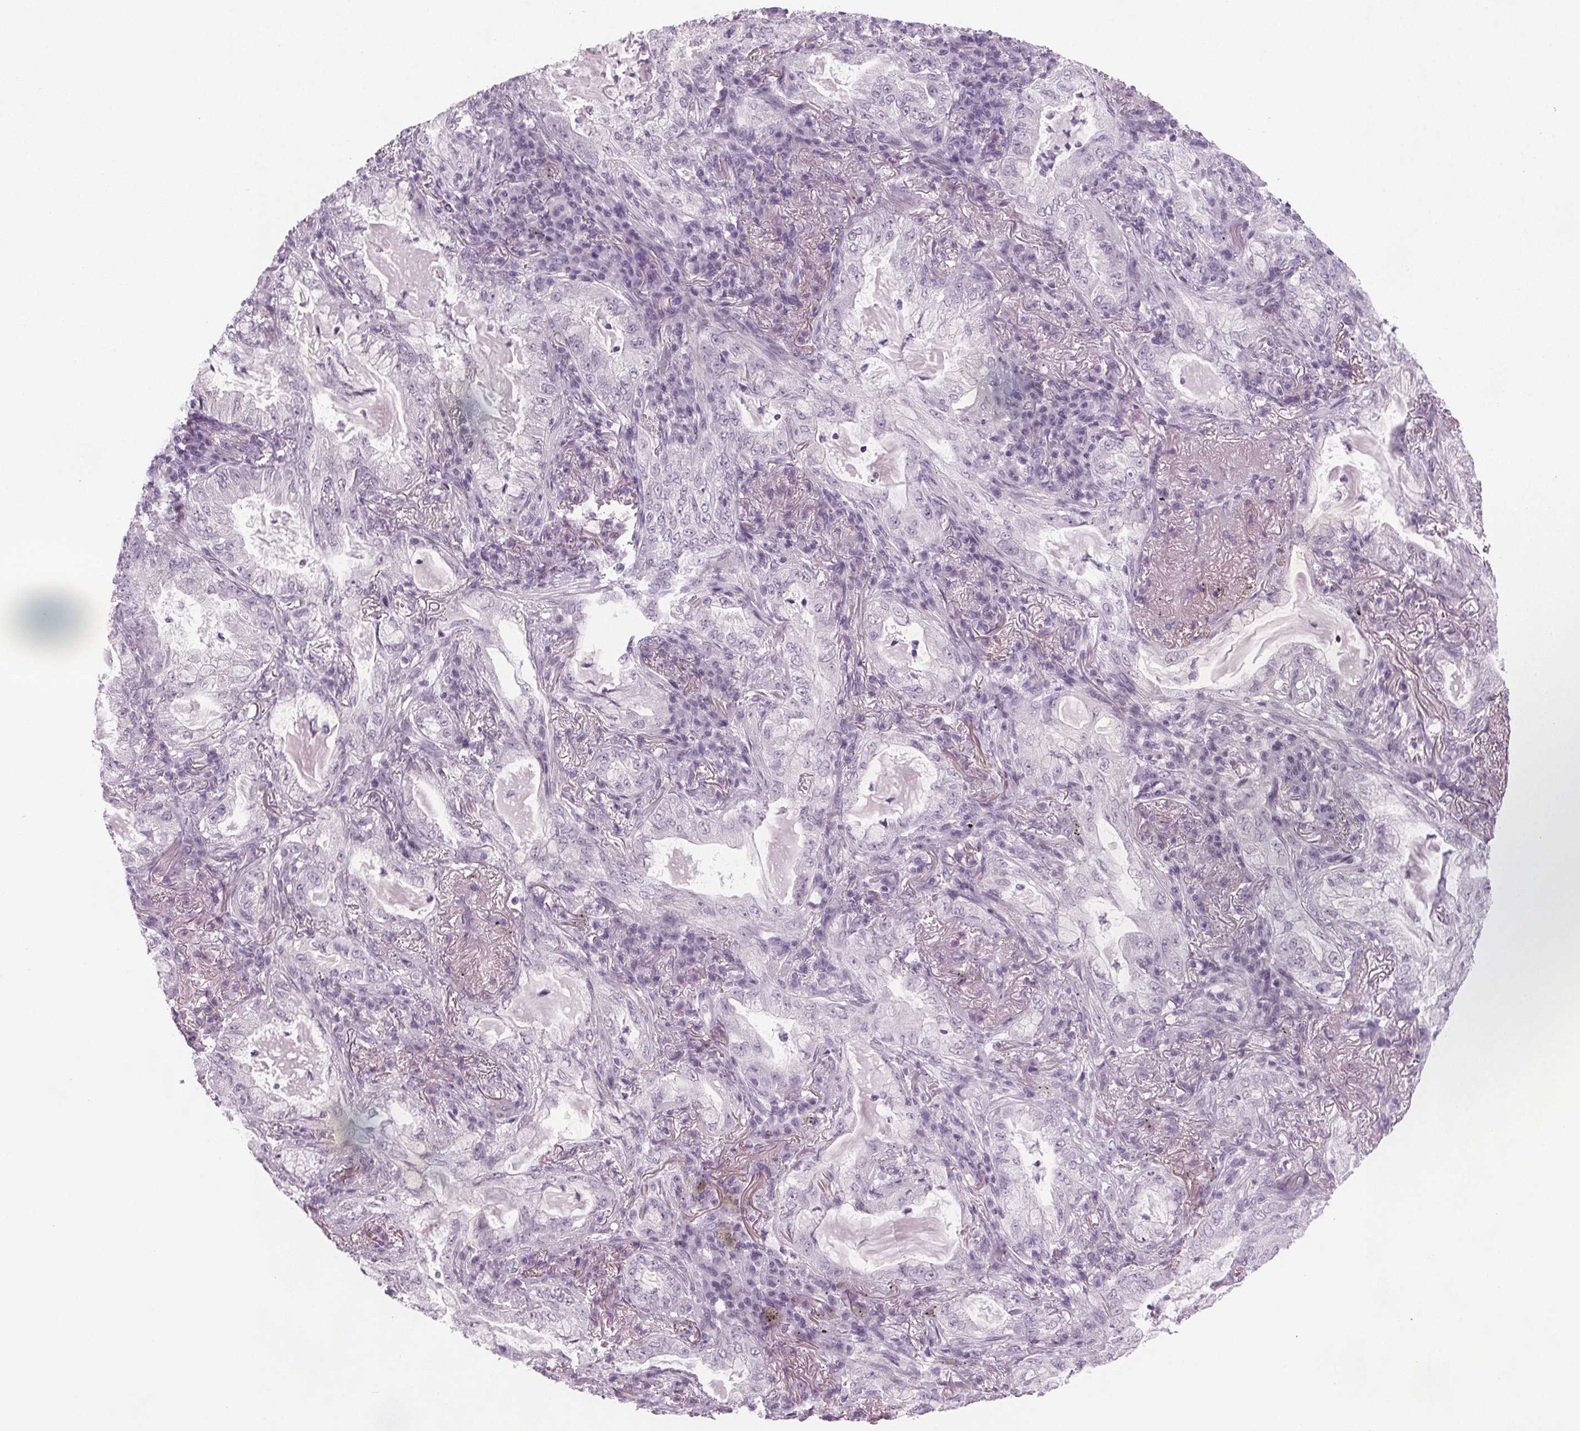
{"staining": {"intensity": "negative", "quantity": "none", "location": "none"}, "tissue": "lung cancer", "cell_type": "Tumor cells", "image_type": "cancer", "snomed": [{"axis": "morphology", "description": "Adenocarcinoma, NOS"}, {"axis": "topography", "description": "Lung"}], "caption": "Tumor cells are negative for brown protein staining in adenocarcinoma (lung).", "gene": "IGF2BP1", "patient": {"sex": "female", "age": 73}}